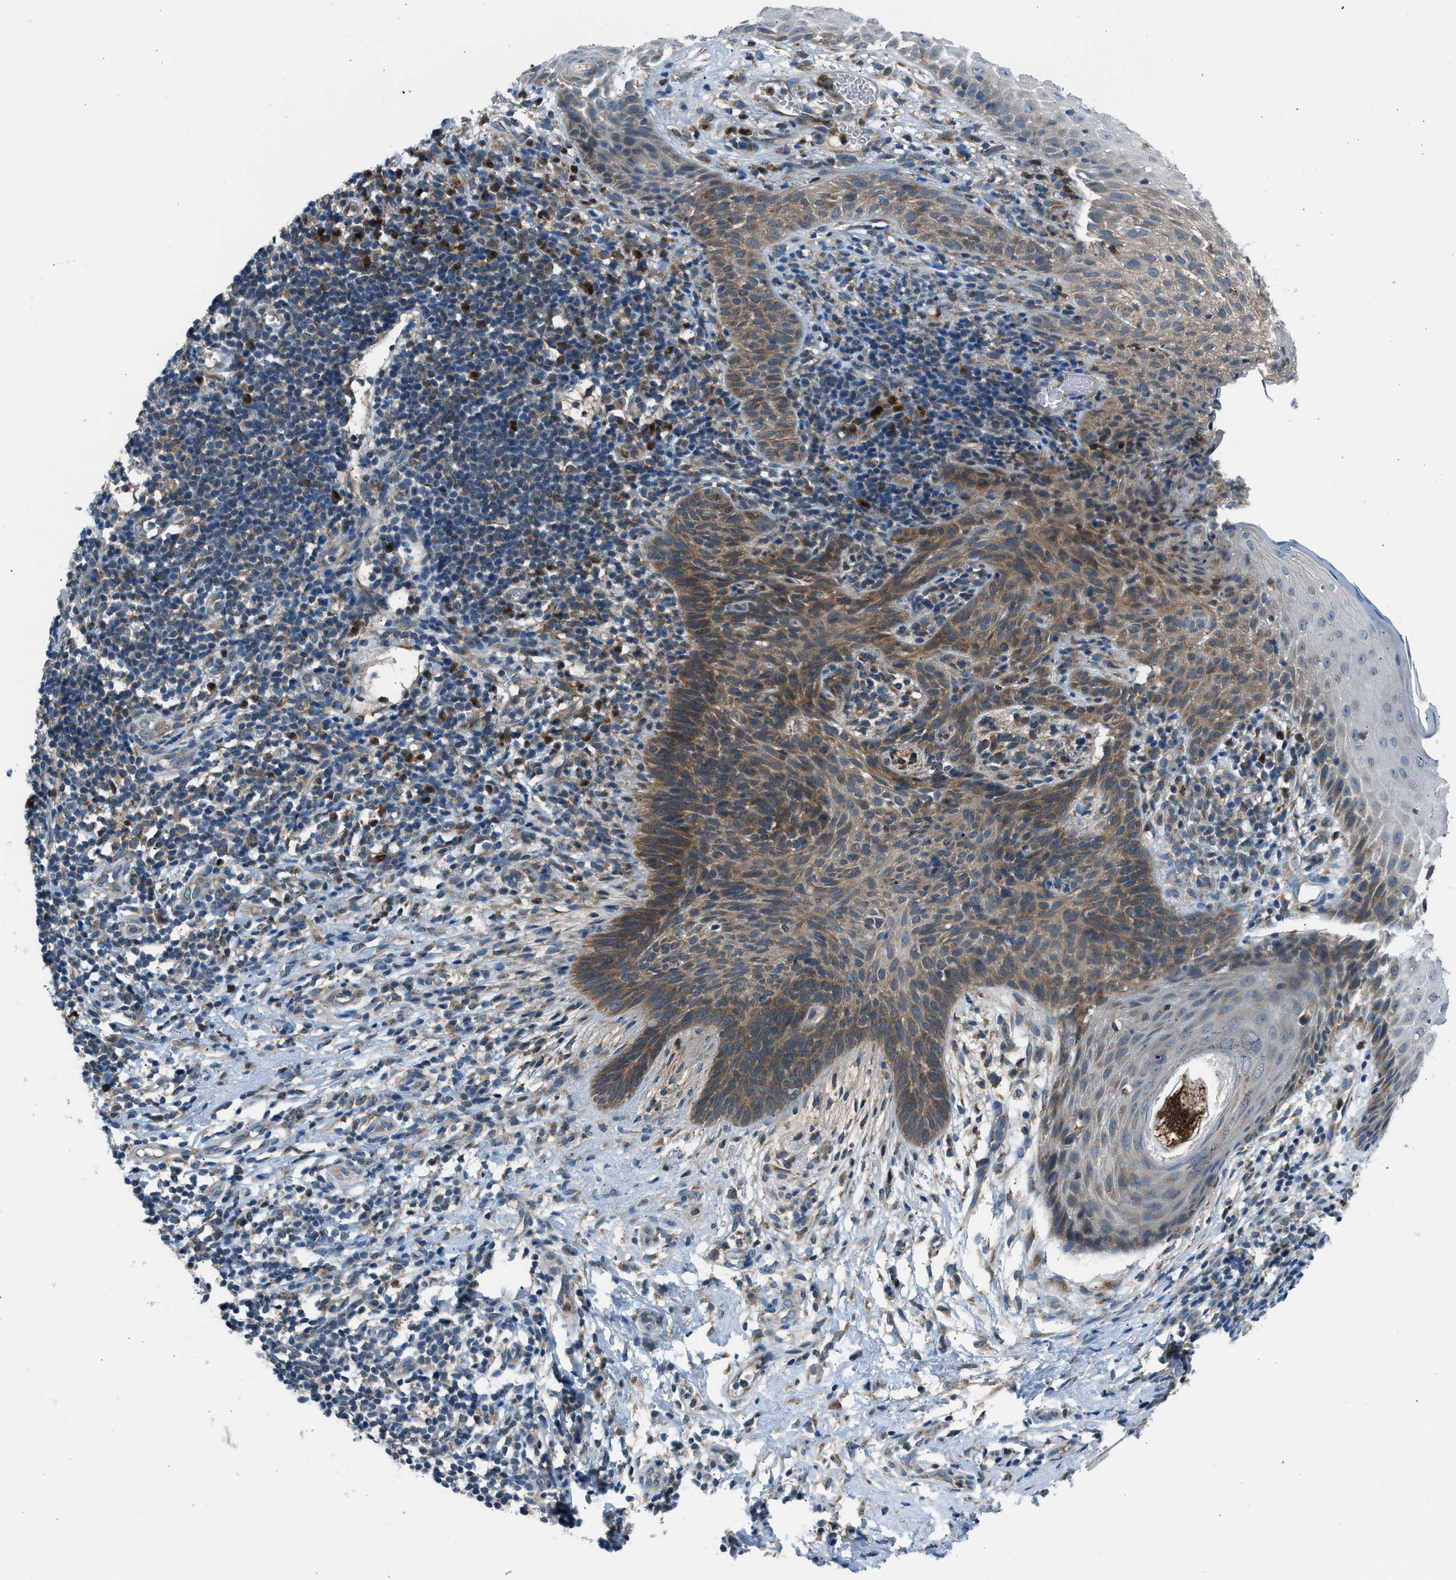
{"staining": {"intensity": "moderate", "quantity": "25%-75%", "location": "cytoplasmic/membranous"}, "tissue": "skin cancer", "cell_type": "Tumor cells", "image_type": "cancer", "snomed": [{"axis": "morphology", "description": "Basal cell carcinoma"}, {"axis": "topography", "description": "Skin"}], "caption": "About 25%-75% of tumor cells in human skin basal cell carcinoma exhibit moderate cytoplasmic/membranous protein expression as visualized by brown immunohistochemical staining.", "gene": "EDARADD", "patient": {"sex": "male", "age": 60}}